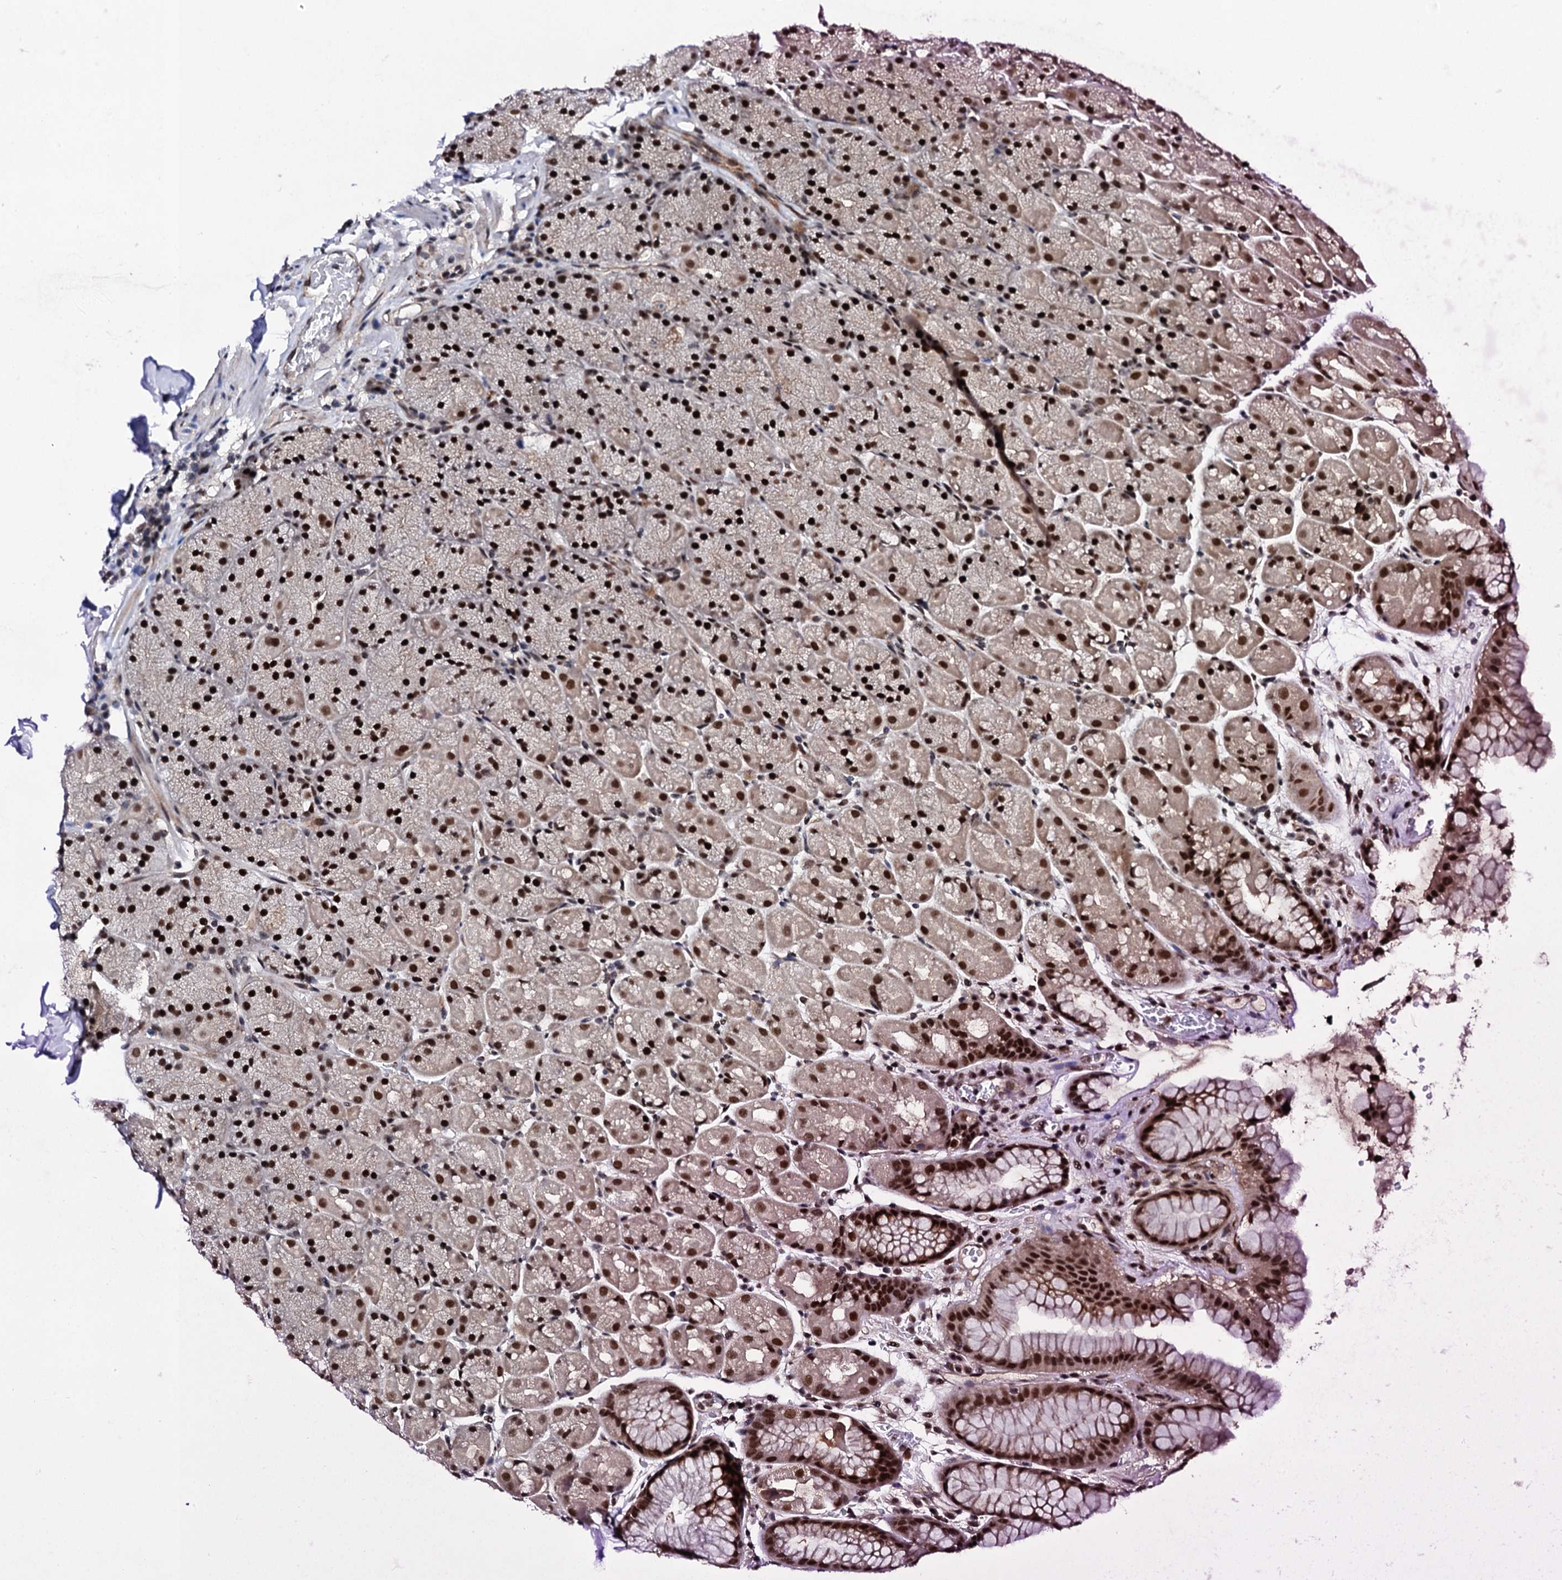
{"staining": {"intensity": "strong", "quantity": ">75%", "location": "nuclear"}, "tissue": "stomach", "cell_type": "Glandular cells", "image_type": "normal", "snomed": [{"axis": "morphology", "description": "Normal tissue, NOS"}, {"axis": "topography", "description": "Stomach, upper"}, {"axis": "topography", "description": "Stomach, lower"}], "caption": "A photomicrograph of stomach stained for a protein exhibits strong nuclear brown staining in glandular cells. (DAB (3,3'-diaminobenzidine) IHC, brown staining for protein, blue staining for nuclei).", "gene": "CSTF3", "patient": {"sex": "male", "age": 67}}